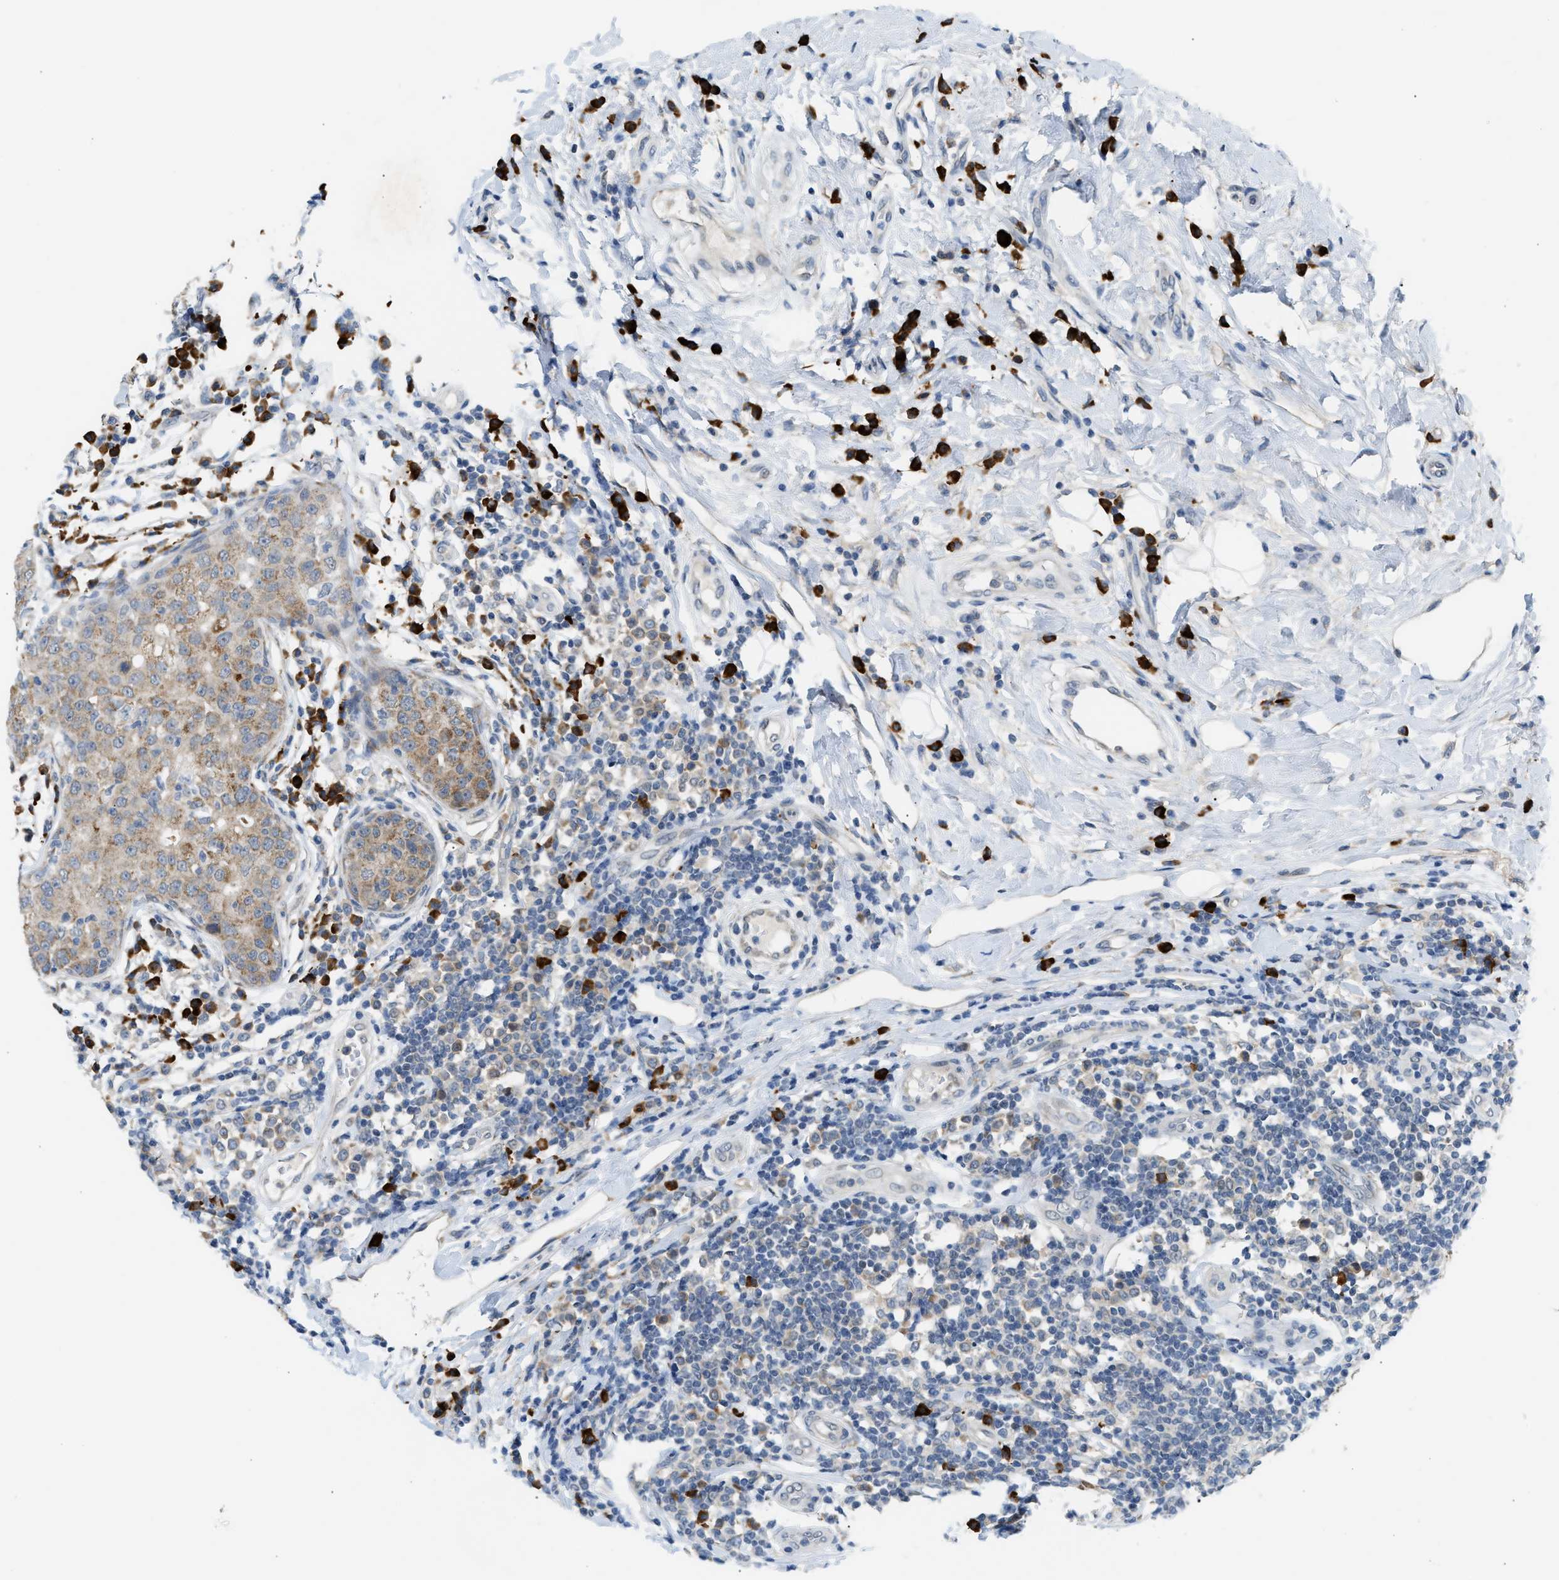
{"staining": {"intensity": "moderate", "quantity": ">75%", "location": "cytoplasmic/membranous"}, "tissue": "breast cancer", "cell_type": "Tumor cells", "image_type": "cancer", "snomed": [{"axis": "morphology", "description": "Duct carcinoma"}, {"axis": "topography", "description": "Breast"}], "caption": "DAB immunohistochemical staining of breast cancer displays moderate cytoplasmic/membranous protein positivity in about >75% of tumor cells. The staining is performed using DAB brown chromogen to label protein expression. The nuclei are counter-stained blue using hematoxylin.", "gene": "KCNC2", "patient": {"sex": "female", "age": 27}}